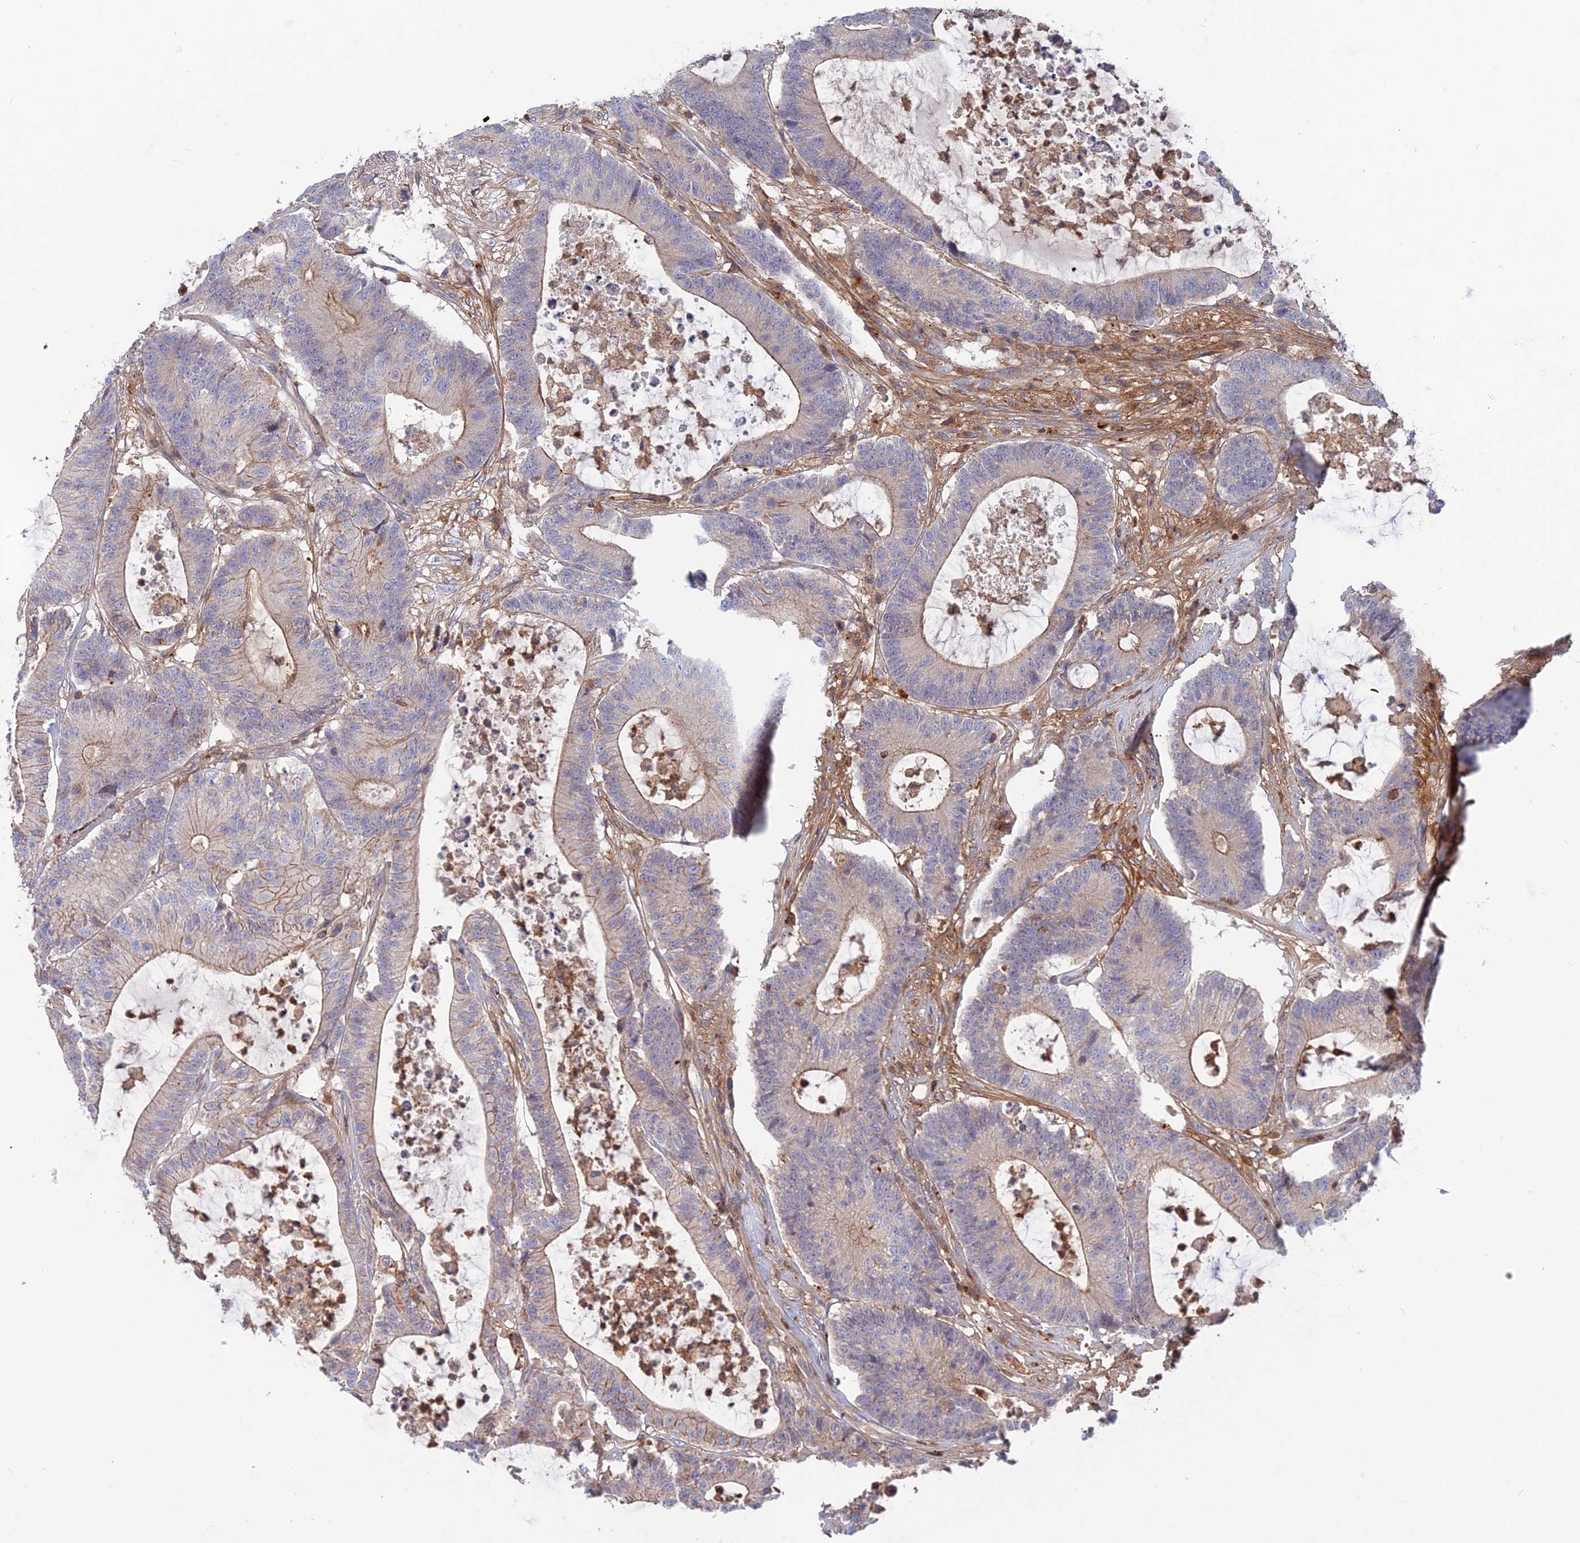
{"staining": {"intensity": "weak", "quantity": "25%-75%", "location": "cytoplasmic/membranous"}, "tissue": "colorectal cancer", "cell_type": "Tumor cells", "image_type": "cancer", "snomed": [{"axis": "morphology", "description": "Adenocarcinoma, NOS"}, {"axis": "topography", "description": "Colon"}], "caption": "High-magnification brightfield microscopy of colorectal cancer (adenocarcinoma) stained with DAB (3,3'-diaminobenzidine) (brown) and counterstained with hematoxylin (blue). tumor cells exhibit weak cytoplasmic/membranous expression is identified in about25%-75% of cells.", "gene": "CPNE7", "patient": {"sex": "female", "age": 84}}